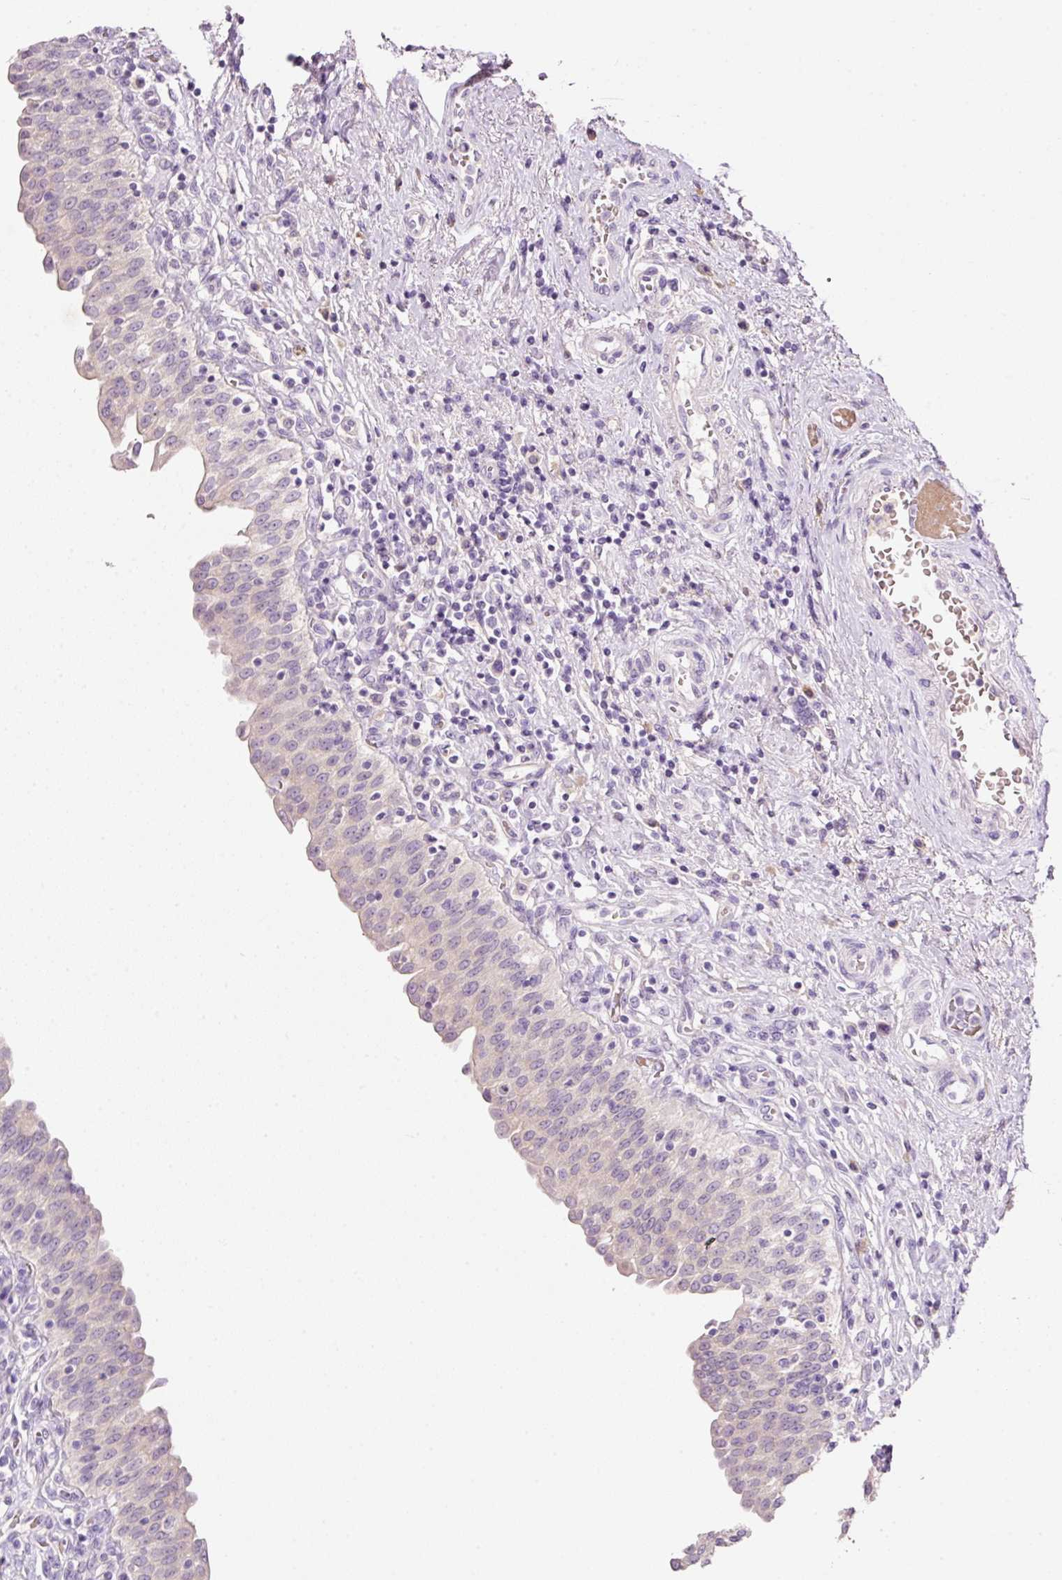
{"staining": {"intensity": "negative", "quantity": "none", "location": "none"}, "tissue": "urinary bladder", "cell_type": "Urothelial cells", "image_type": "normal", "snomed": [{"axis": "morphology", "description": "Normal tissue, NOS"}, {"axis": "topography", "description": "Urinary bladder"}], "caption": "The micrograph displays no staining of urothelial cells in benign urinary bladder. (IHC, brightfield microscopy, high magnification).", "gene": "TENT5C", "patient": {"sex": "male", "age": 71}}